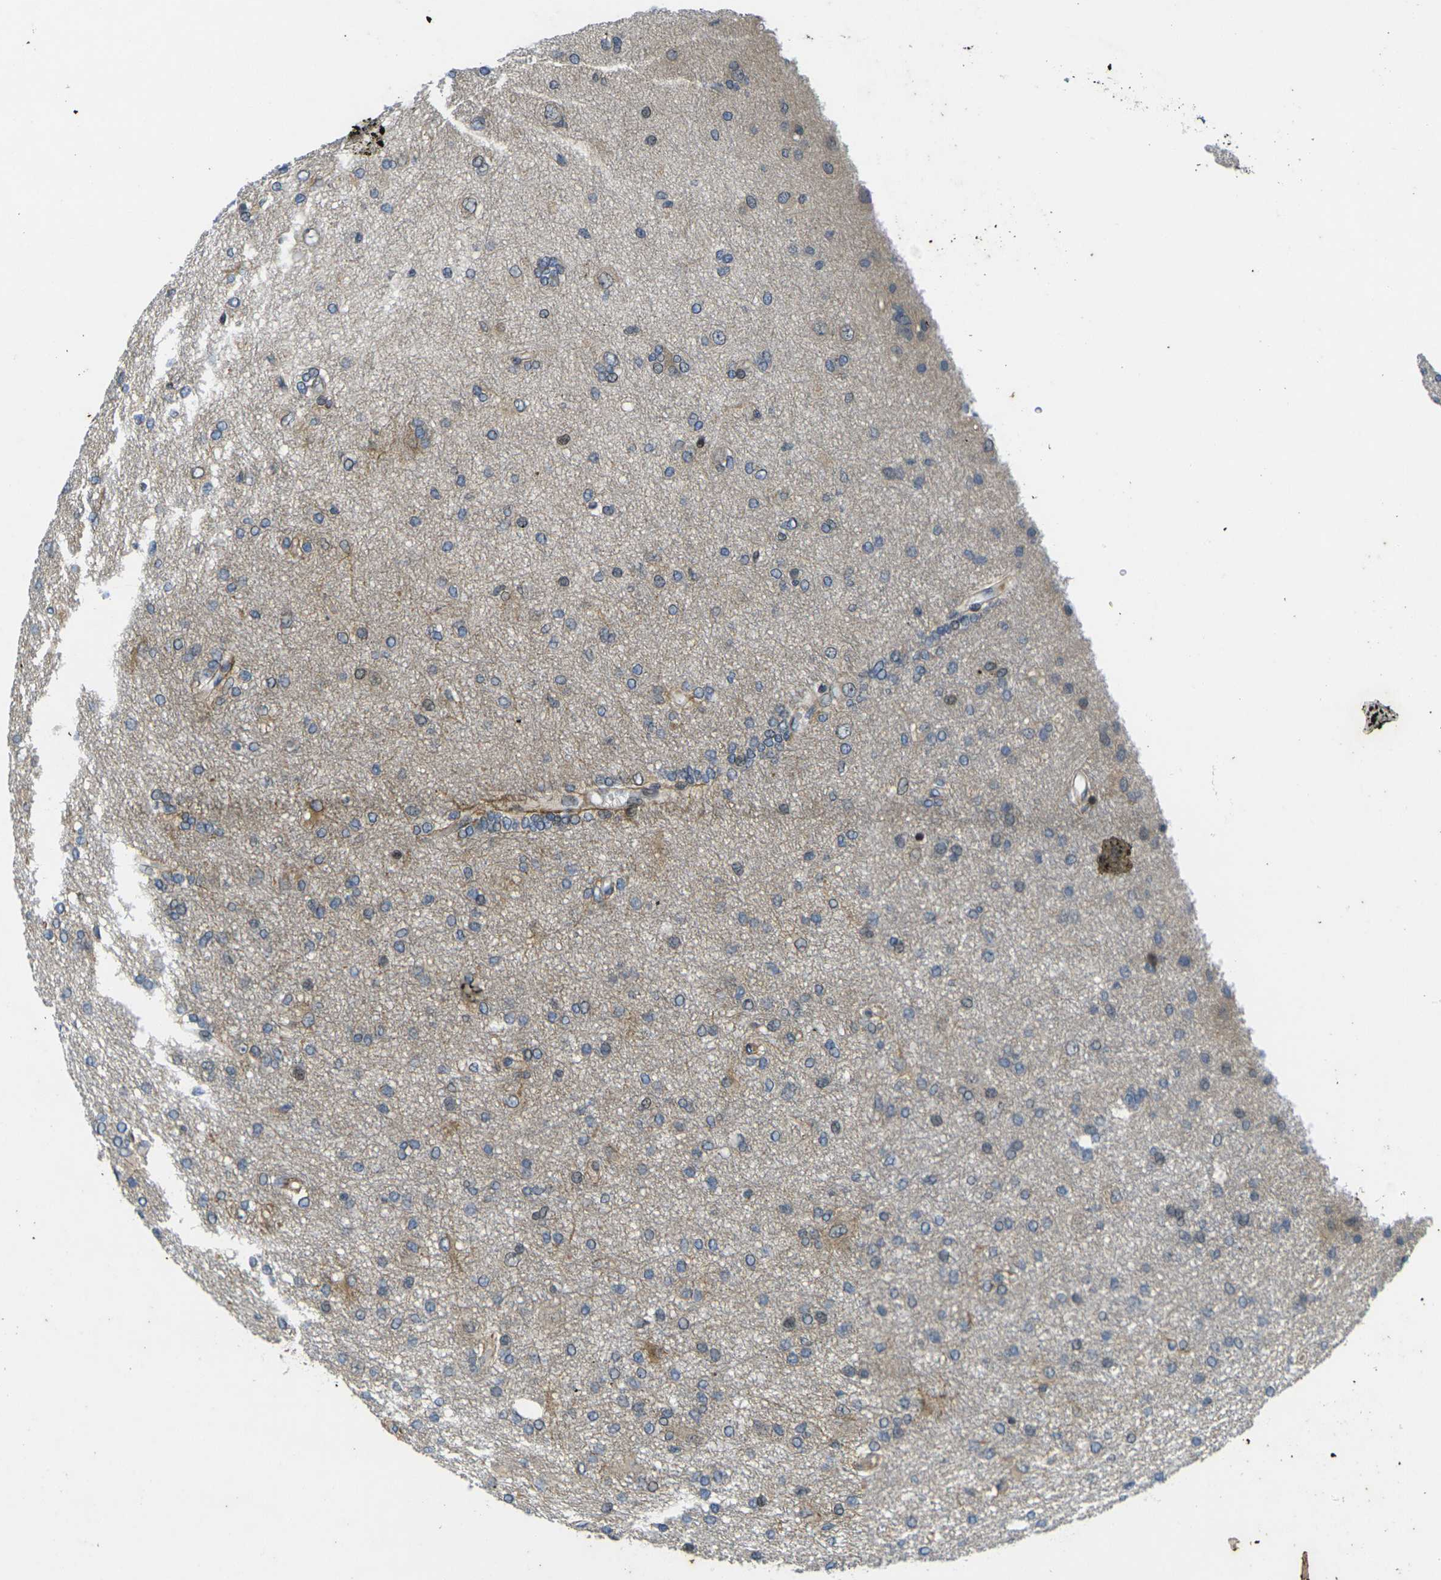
{"staining": {"intensity": "weak", "quantity": "<25%", "location": "cytoplasmic/membranous"}, "tissue": "glioma", "cell_type": "Tumor cells", "image_type": "cancer", "snomed": [{"axis": "morphology", "description": "Glioma, malignant, High grade"}, {"axis": "topography", "description": "Brain"}], "caption": "This is an IHC image of human glioma. There is no positivity in tumor cells.", "gene": "ROBO2", "patient": {"sex": "female", "age": 59}}